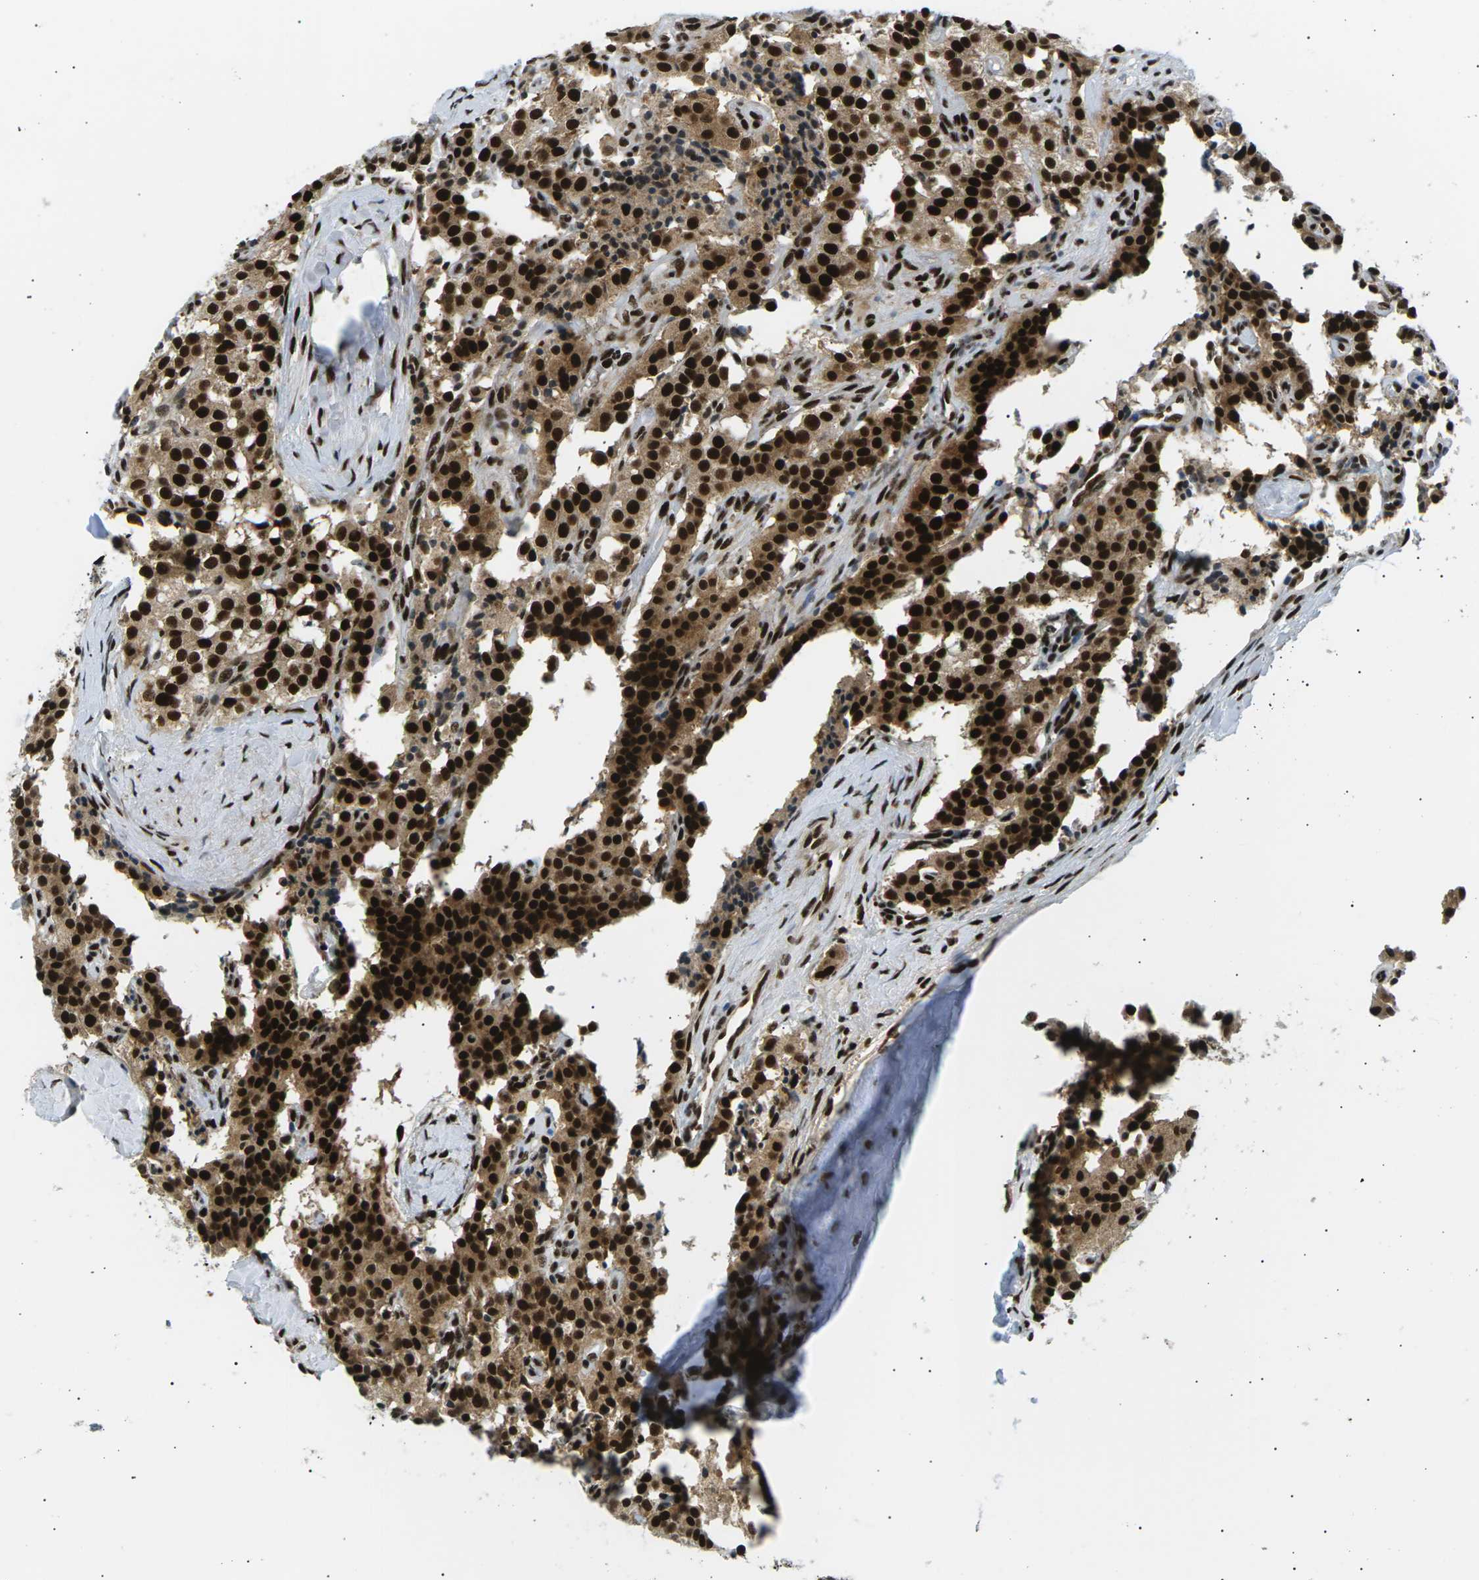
{"staining": {"intensity": "strong", "quantity": ">75%", "location": "cytoplasmic/membranous,nuclear"}, "tissue": "carcinoid", "cell_type": "Tumor cells", "image_type": "cancer", "snomed": [{"axis": "morphology", "description": "Carcinoid, malignant, NOS"}, {"axis": "topography", "description": "Lung"}], "caption": "A histopathology image showing strong cytoplasmic/membranous and nuclear staining in approximately >75% of tumor cells in carcinoid, as visualized by brown immunohistochemical staining.", "gene": "RPA2", "patient": {"sex": "male", "age": 30}}